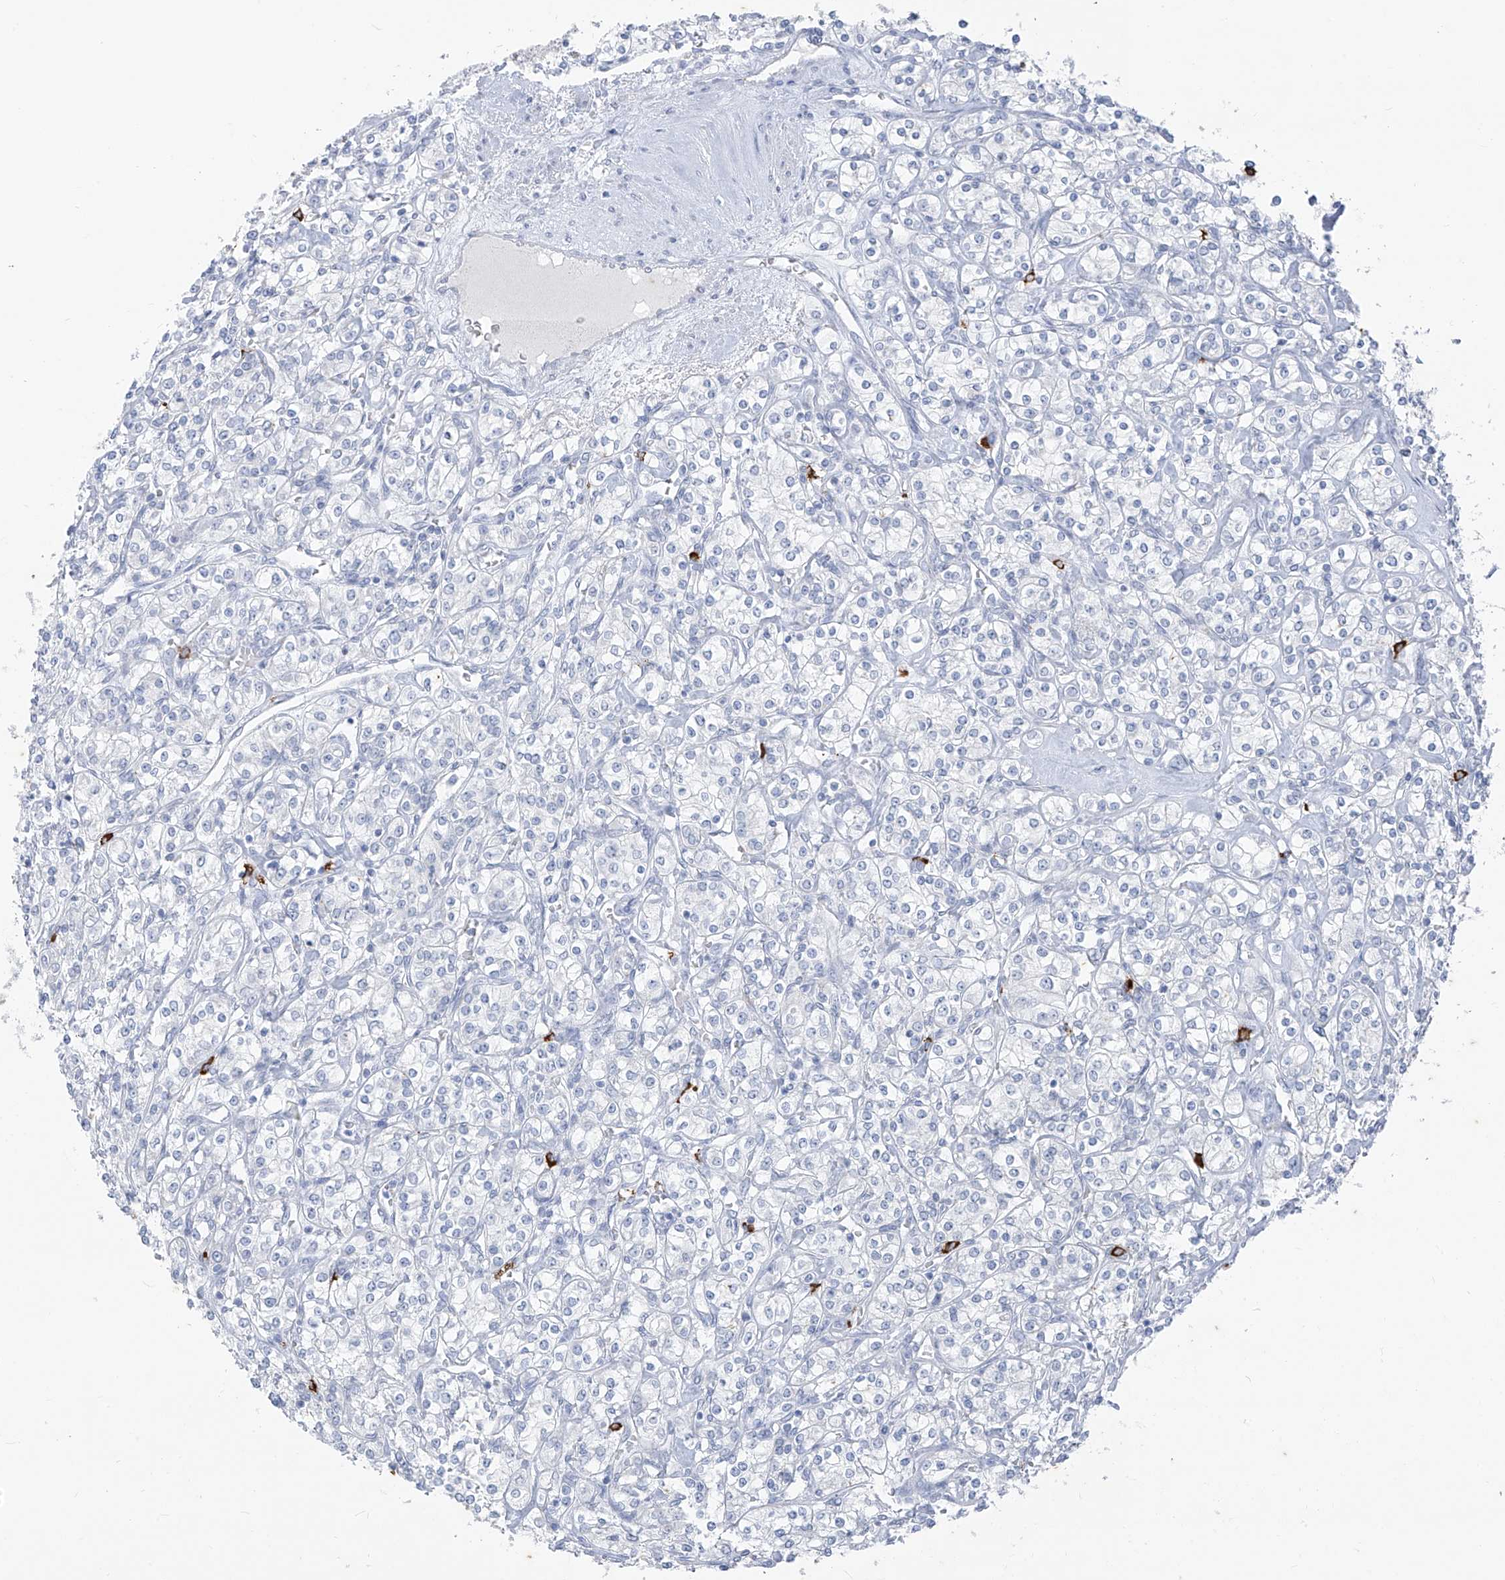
{"staining": {"intensity": "negative", "quantity": "none", "location": "none"}, "tissue": "renal cancer", "cell_type": "Tumor cells", "image_type": "cancer", "snomed": [{"axis": "morphology", "description": "Adenocarcinoma, NOS"}, {"axis": "topography", "description": "Kidney"}], "caption": "Protein analysis of adenocarcinoma (renal) demonstrates no significant expression in tumor cells.", "gene": "CX3CR1", "patient": {"sex": "male", "age": 77}}